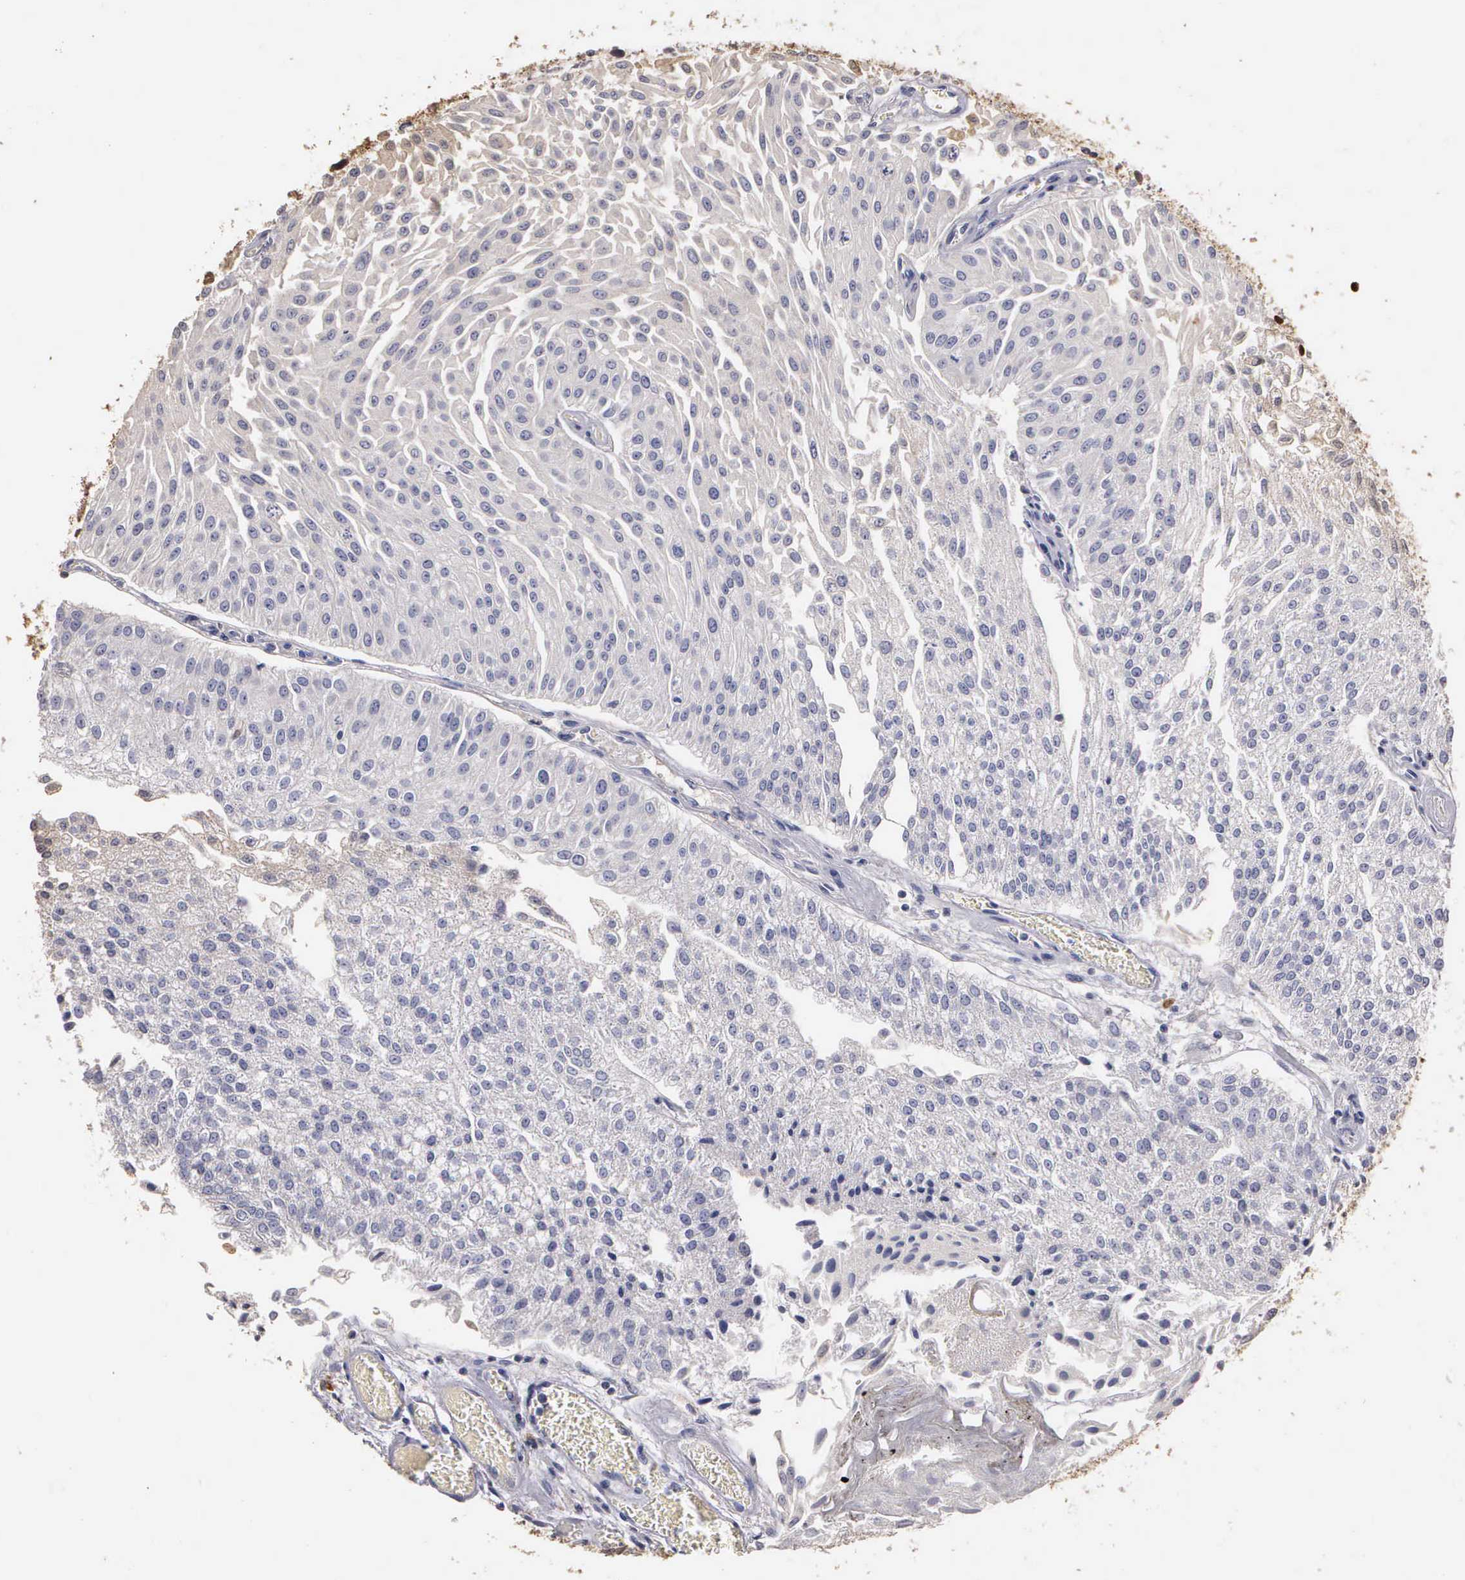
{"staining": {"intensity": "negative", "quantity": "none", "location": "none"}, "tissue": "urothelial cancer", "cell_type": "Tumor cells", "image_type": "cancer", "snomed": [{"axis": "morphology", "description": "Urothelial carcinoma, Low grade"}, {"axis": "topography", "description": "Urinary bladder"}], "caption": "High magnification brightfield microscopy of urothelial cancer stained with DAB (brown) and counterstained with hematoxylin (blue): tumor cells show no significant expression. (DAB immunohistochemistry (IHC) visualized using brightfield microscopy, high magnification).", "gene": "ENO3", "patient": {"sex": "male", "age": 86}}